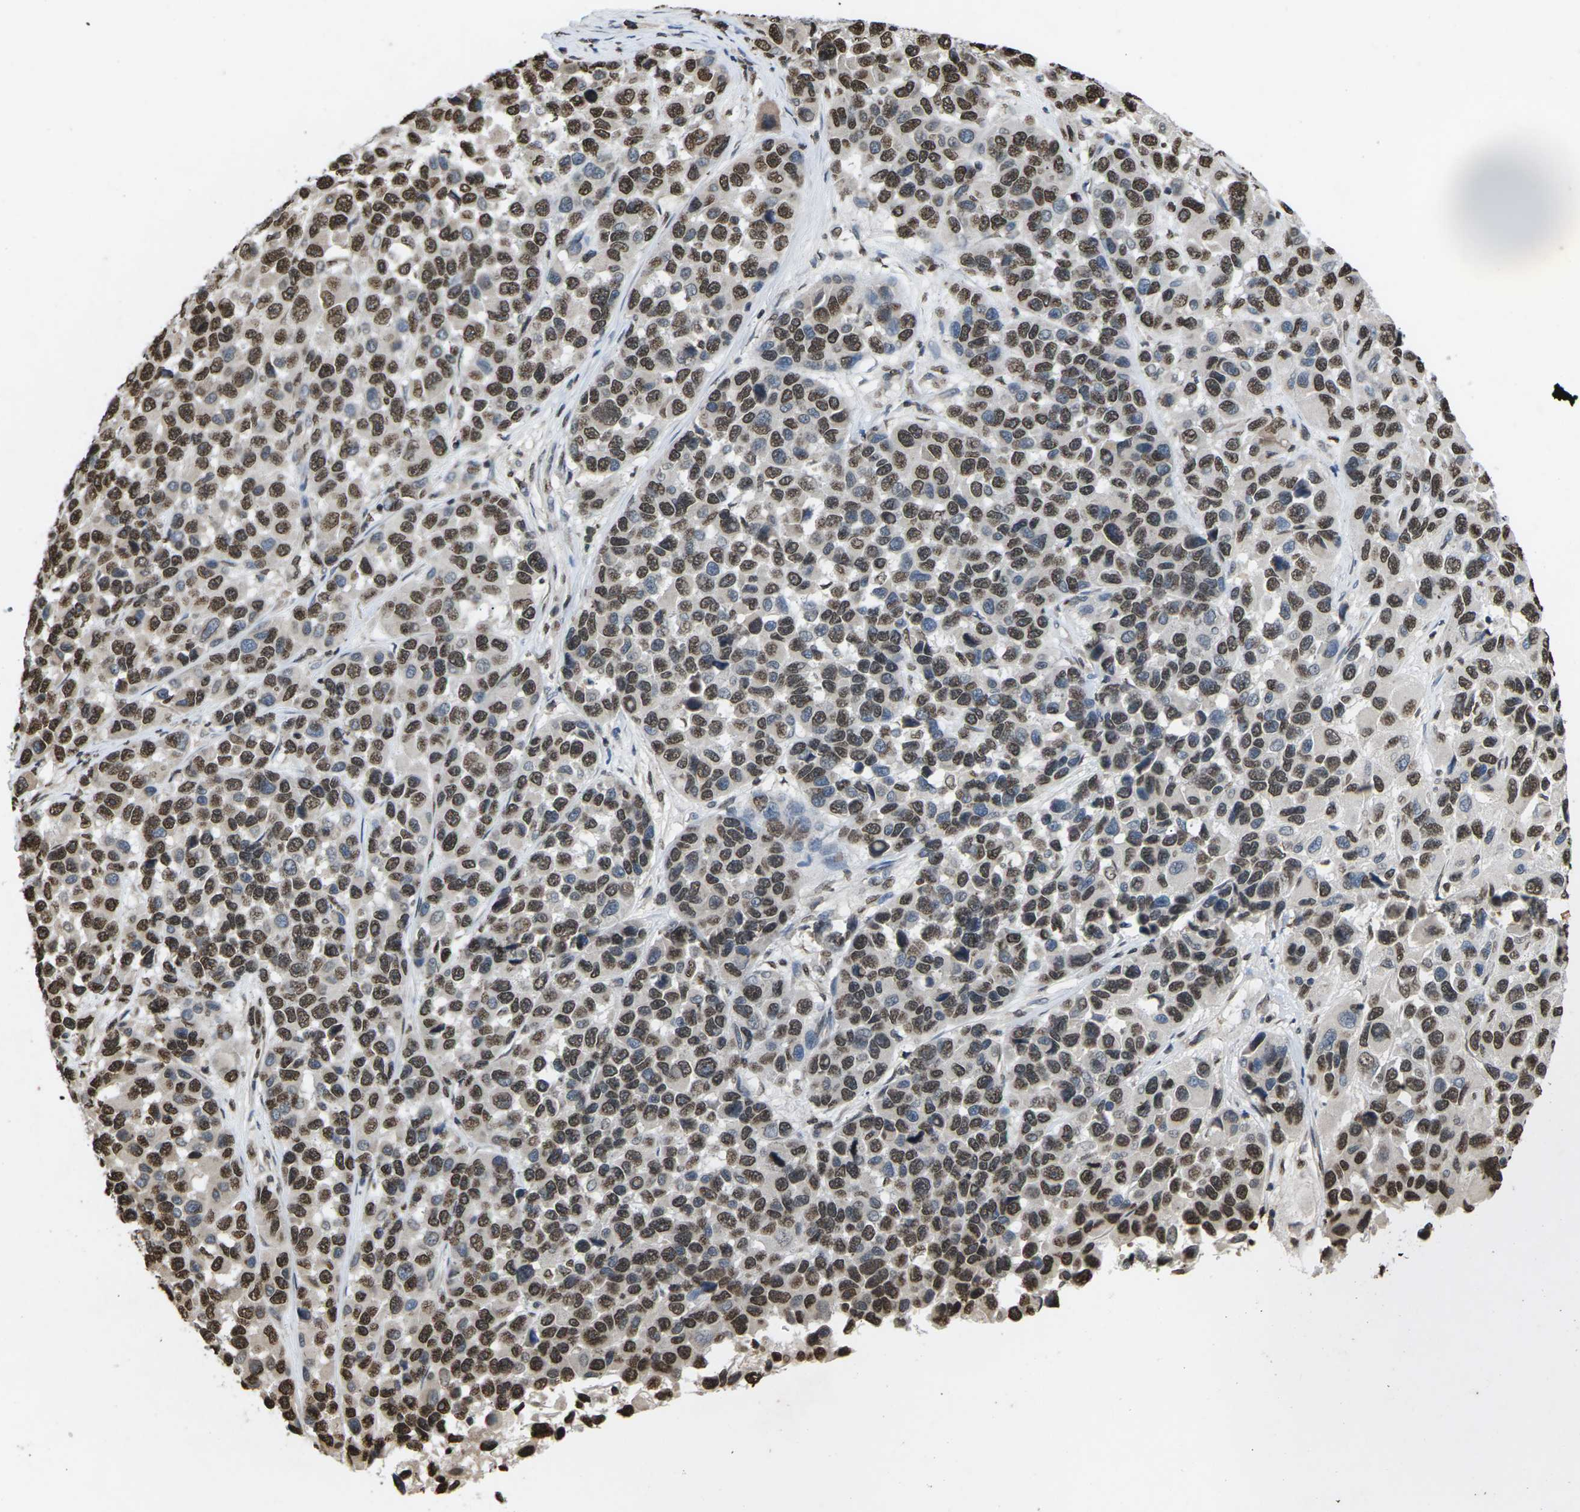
{"staining": {"intensity": "strong", "quantity": ">75%", "location": "nuclear"}, "tissue": "melanoma", "cell_type": "Tumor cells", "image_type": "cancer", "snomed": [{"axis": "morphology", "description": "Malignant melanoma, NOS"}, {"axis": "topography", "description": "Skin"}], "caption": "Immunohistochemistry image of human malignant melanoma stained for a protein (brown), which shows high levels of strong nuclear expression in about >75% of tumor cells.", "gene": "EMSY", "patient": {"sex": "male", "age": 53}}